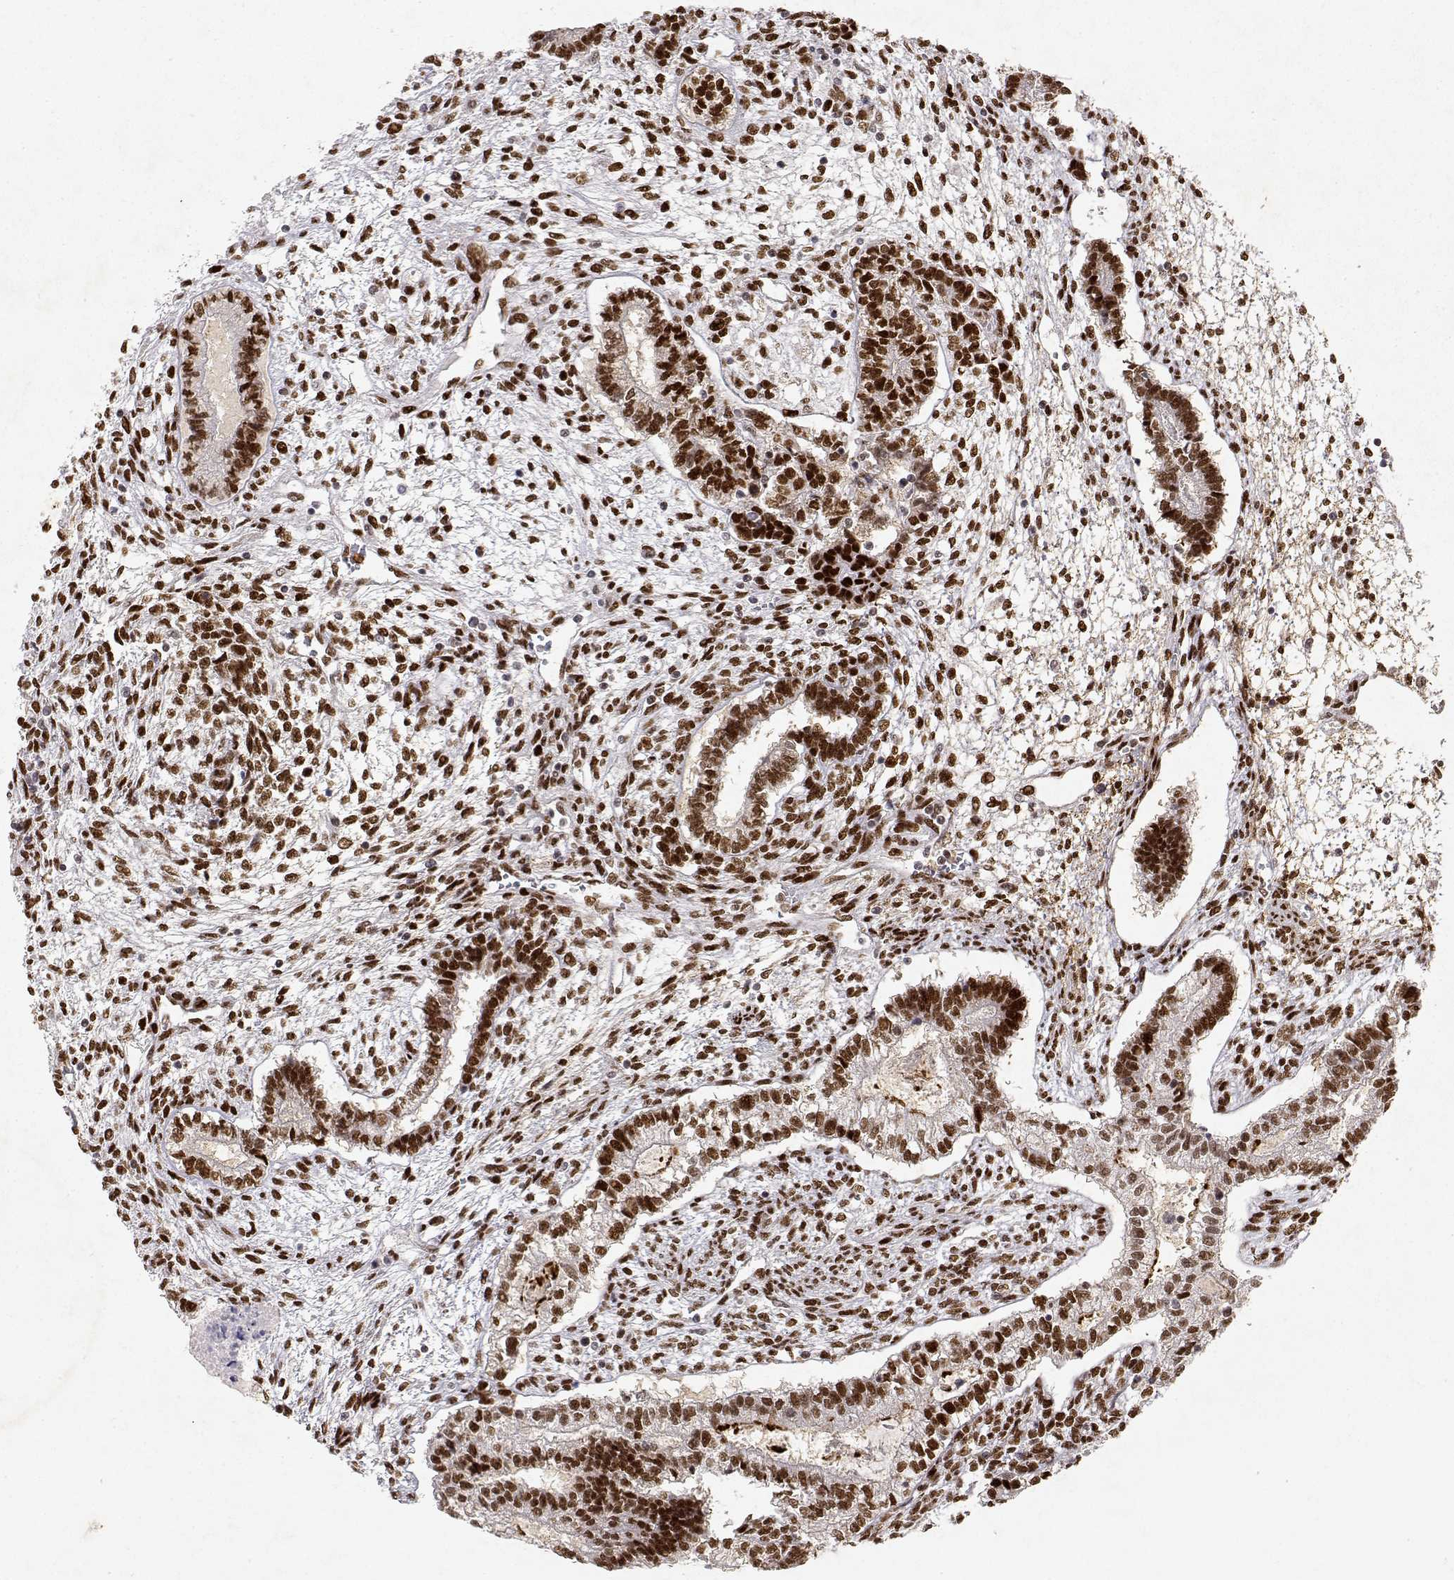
{"staining": {"intensity": "strong", "quantity": ">75%", "location": "nuclear"}, "tissue": "testis cancer", "cell_type": "Tumor cells", "image_type": "cancer", "snomed": [{"axis": "morphology", "description": "Carcinoma, Embryonal, NOS"}, {"axis": "topography", "description": "Testis"}], "caption": "Protein staining reveals strong nuclear positivity in approximately >75% of tumor cells in testis embryonal carcinoma.", "gene": "RSF1", "patient": {"sex": "male", "age": 37}}